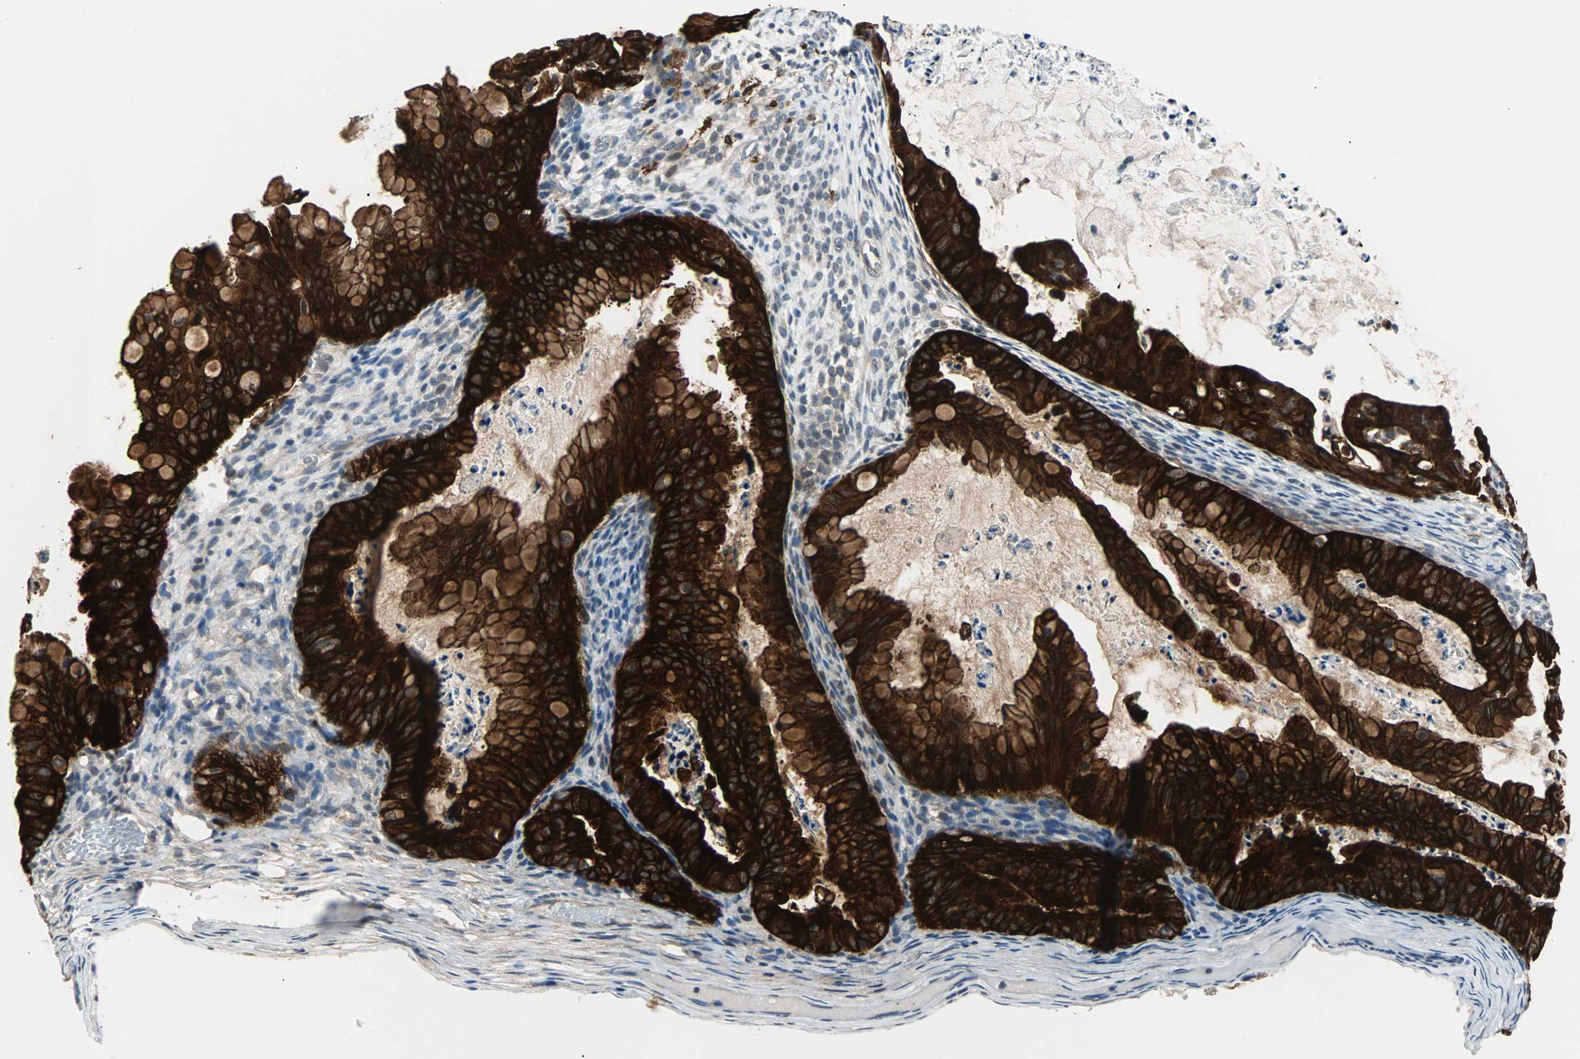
{"staining": {"intensity": "strong", "quantity": ">75%", "location": "cytoplasmic/membranous"}, "tissue": "ovarian cancer", "cell_type": "Tumor cells", "image_type": "cancer", "snomed": [{"axis": "morphology", "description": "Cystadenocarcinoma, mucinous, NOS"}, {"axis": "topography", "description": "Ovary"}], "caption": "Ovarian cancer (mucinous cystadenocarcinoma) was stained to show a protein in brown. There is high levels of strong cytoplasmic/membranous positivity in about >75% of tumor cells.", "gene": "CMC2", "patient": {"sex": "female", "age": 36}}